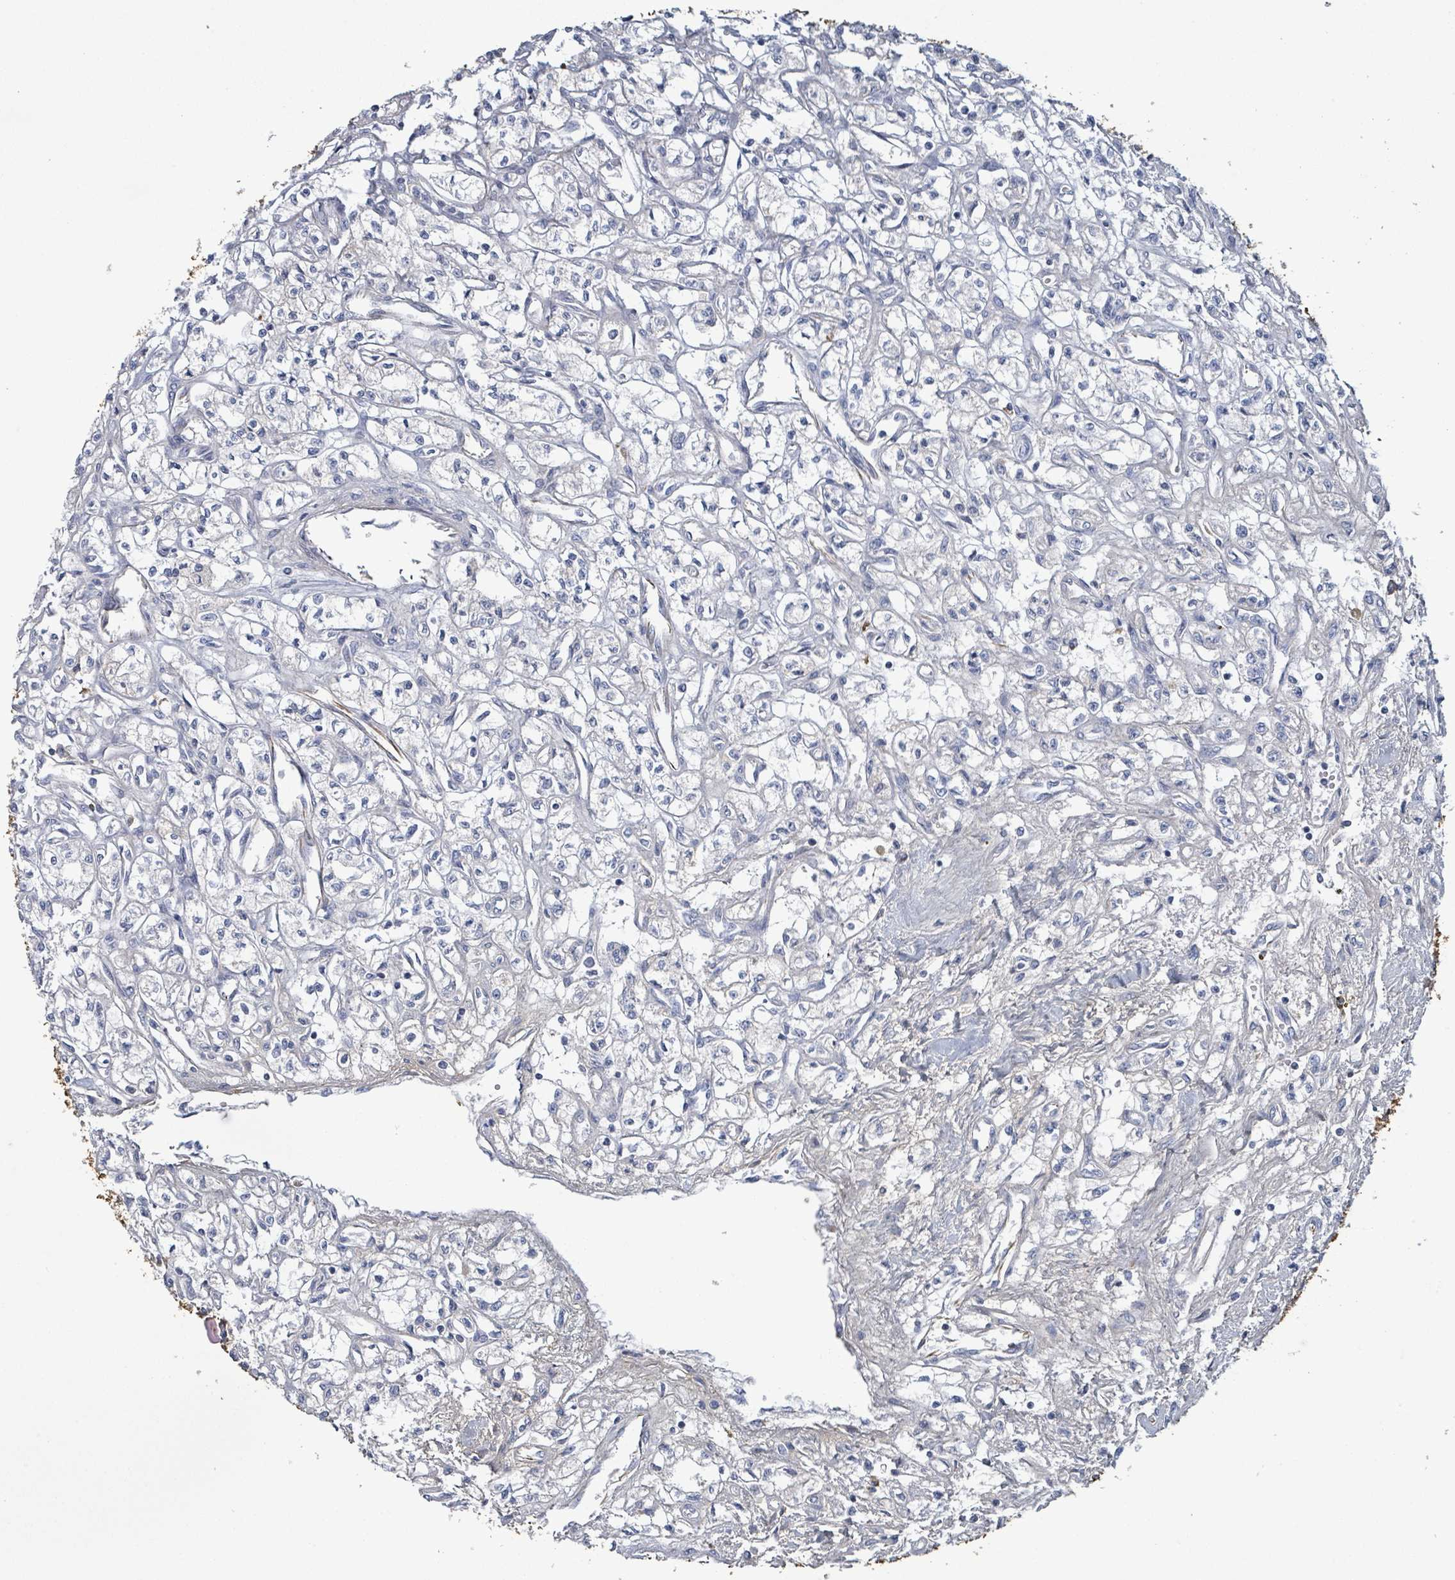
{"staining": {"intensity": "negative", "quantity": "none", "location": "none"}, "tissue": "renal cancer", "cell_type": "Tumor cells", "image_type": "cancer", "snomed": [{"axis": "morphology", "description": "Adenocarcinoma, NOS"}, {"axis": "topography", "description": "Kidney"}], "caption": "There is no significant positivity in tumor cells of renal cancer (adenocarcinoma). (Stains: DAB (3,3'-diaminobenzidine) immunohistochemistry with hematoxylin counter stain, Microscopy: brightfield microscopy at high magnification).", "gene": "ALG12", "patient": {"sex": "male", "age": 56}}